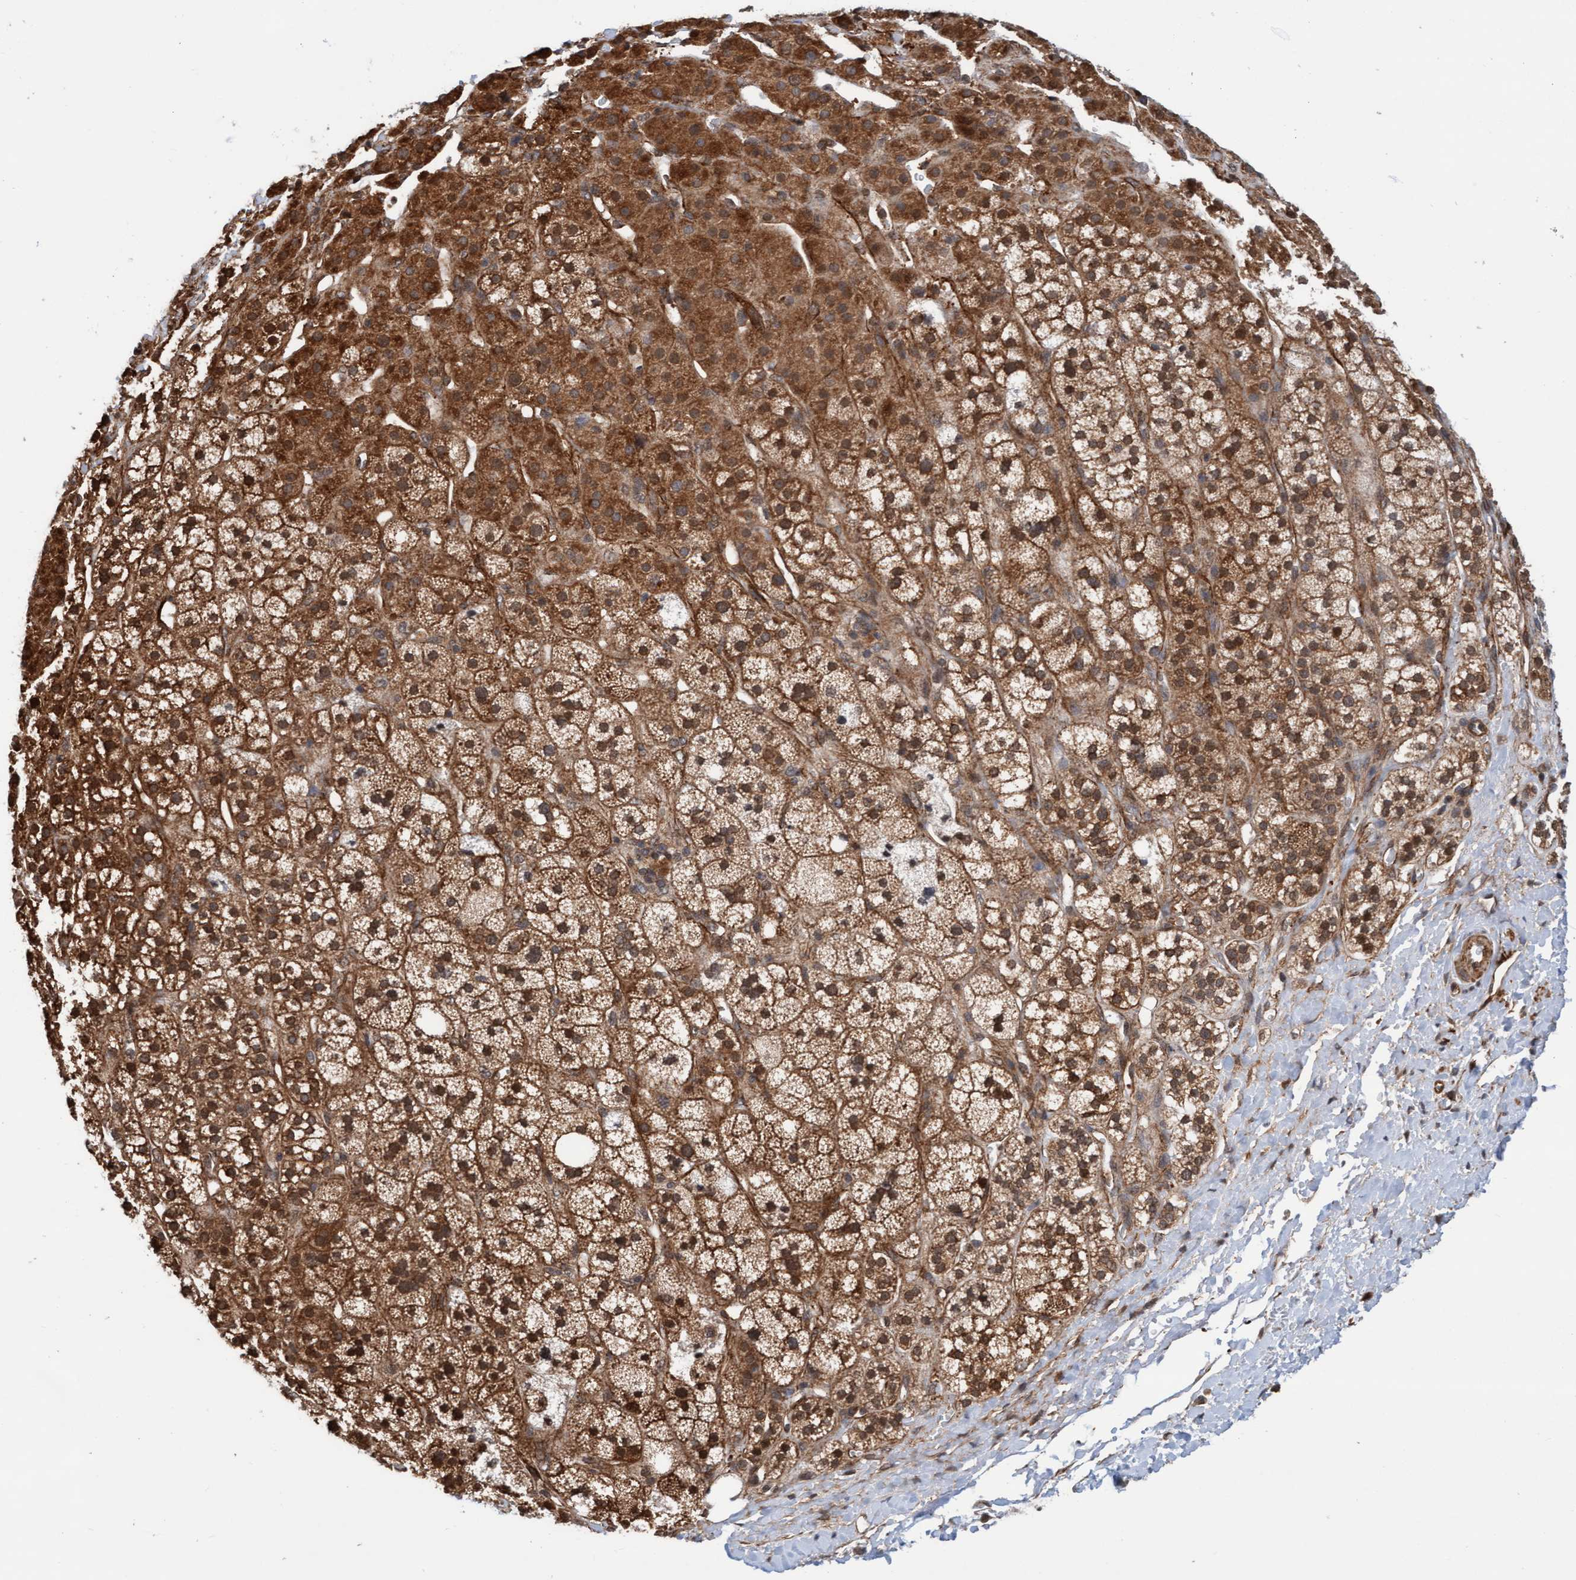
{"staining": {"intensity": "strong", "quantity": ">75%", "location": "cytoplasmic/membranous"}, "tissue": "adrenal gland", "cell_type": "Glandular cells", "image_type": "normal", "snomed": [{"axis": "morphology", "description": "Normal tissue, NOS"}, {"axis": "topography", "description": "Adrenal gland"}], "caption": "Protein analysis of benign adrenal gland demonstrates strong cytoplasmic/membranous staining in approximately >75% of glandular cells. (Brightfield microscopy of DAB IHC at high magnification).", "gene": "STXBP4", "patient": {"sex": "male", "age": 56}}